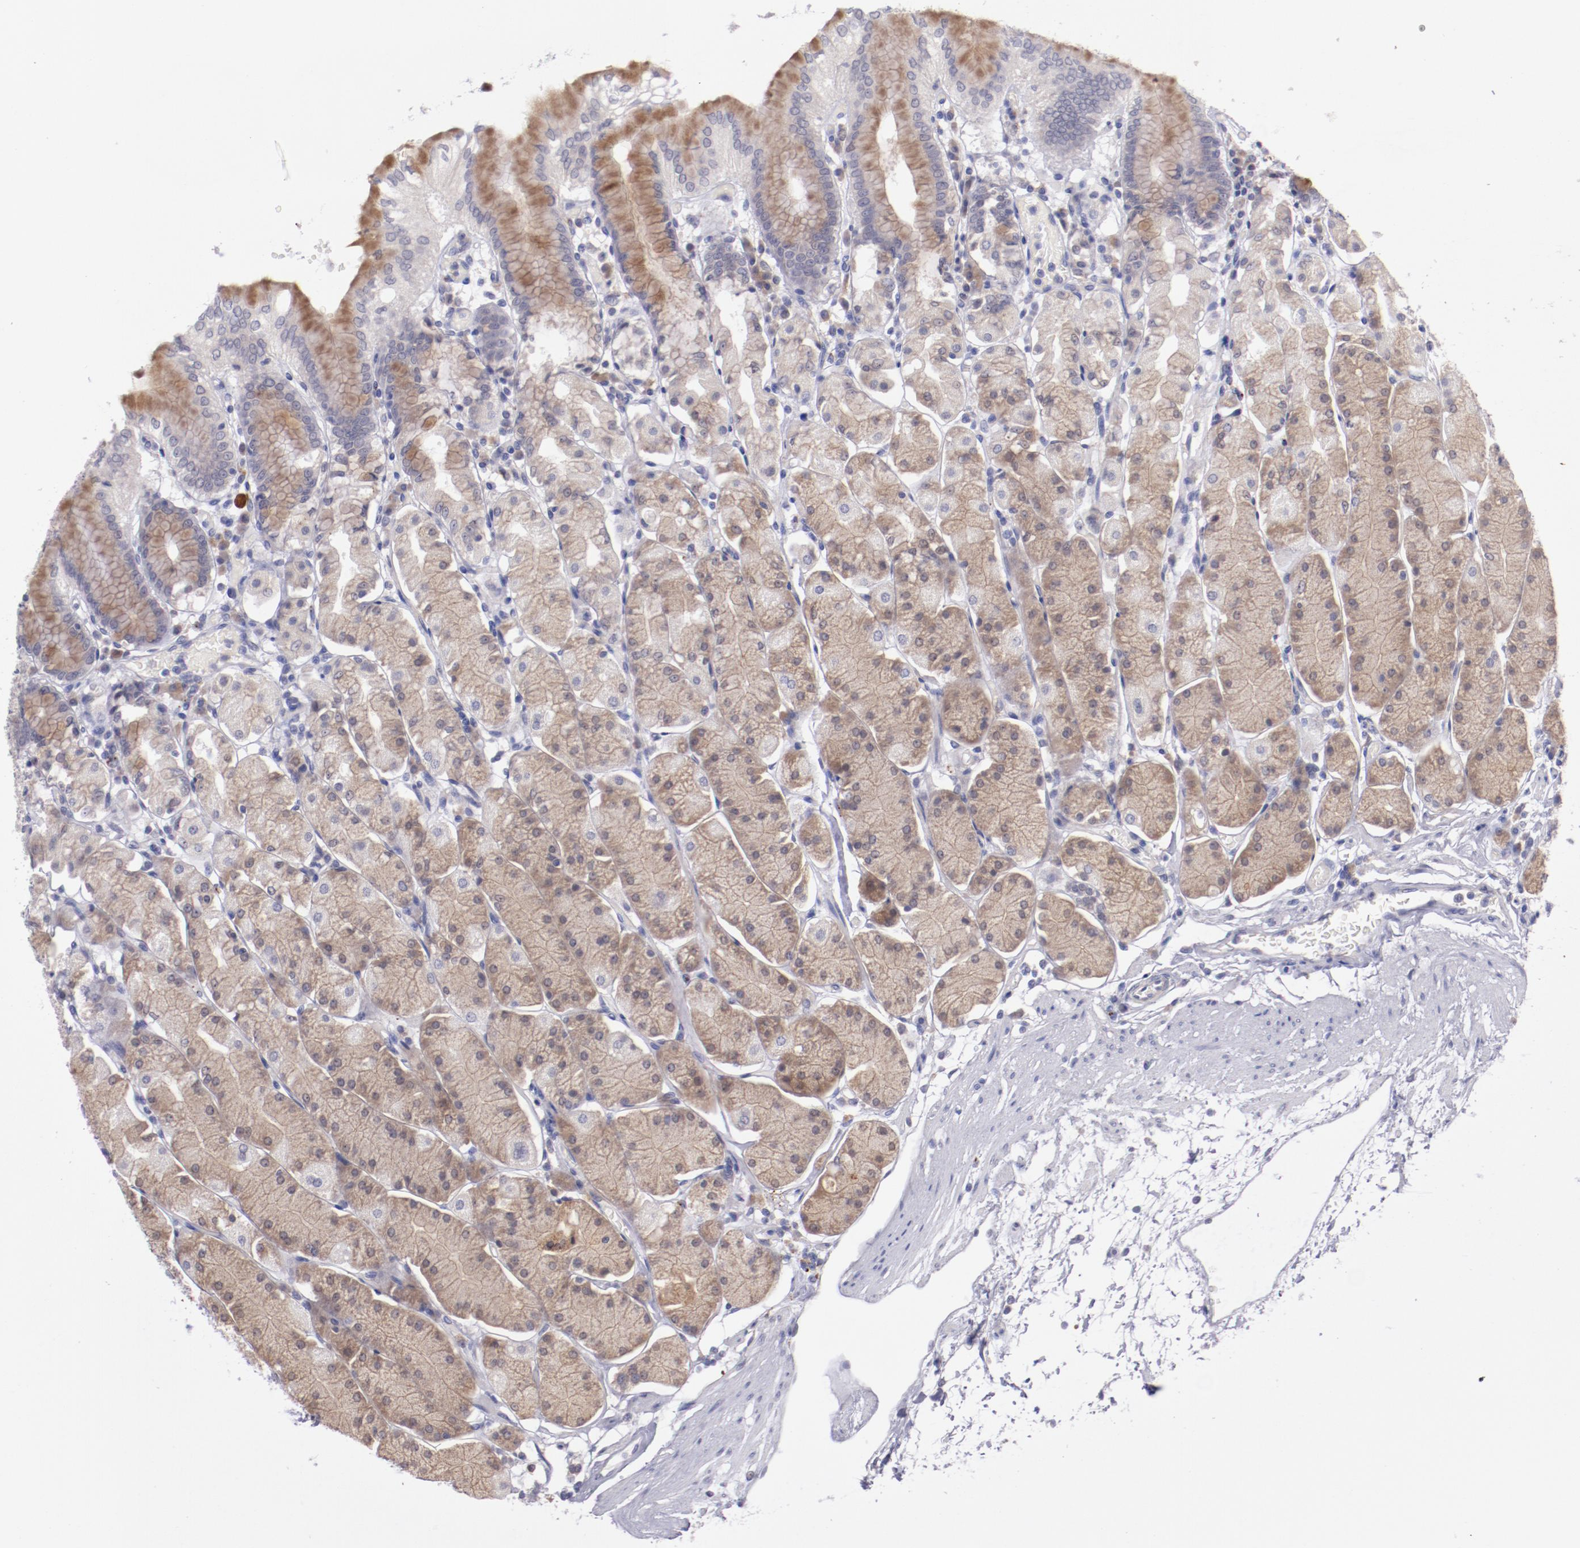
{"staining": {"intensity": "moderate", "quantity": ">75%", "location": "cytoplasmic/membranous"}, "tissue": "stomach", "cell_type": "Glandular cells", "image_type": "normal", "snomed": [{"axis": "morphology", "description": "Normal tissue, NOS"}, {"axis": "topography", "description": "Stomach, upper"}, {"axis": "topography", "description": "Stomach"}], "caption": "Protein staining of unremarkable stomach demonstrates moderate cytoplasmic/membranous positivity in approximately >75% of glandular cells. The protein is stained brown, and the nuclei are stained in blue (DAB IHC with brightfield microscopy, high magnification).", "gene": "TRAF3", "patient": {"sex": "male", "age": 76}}